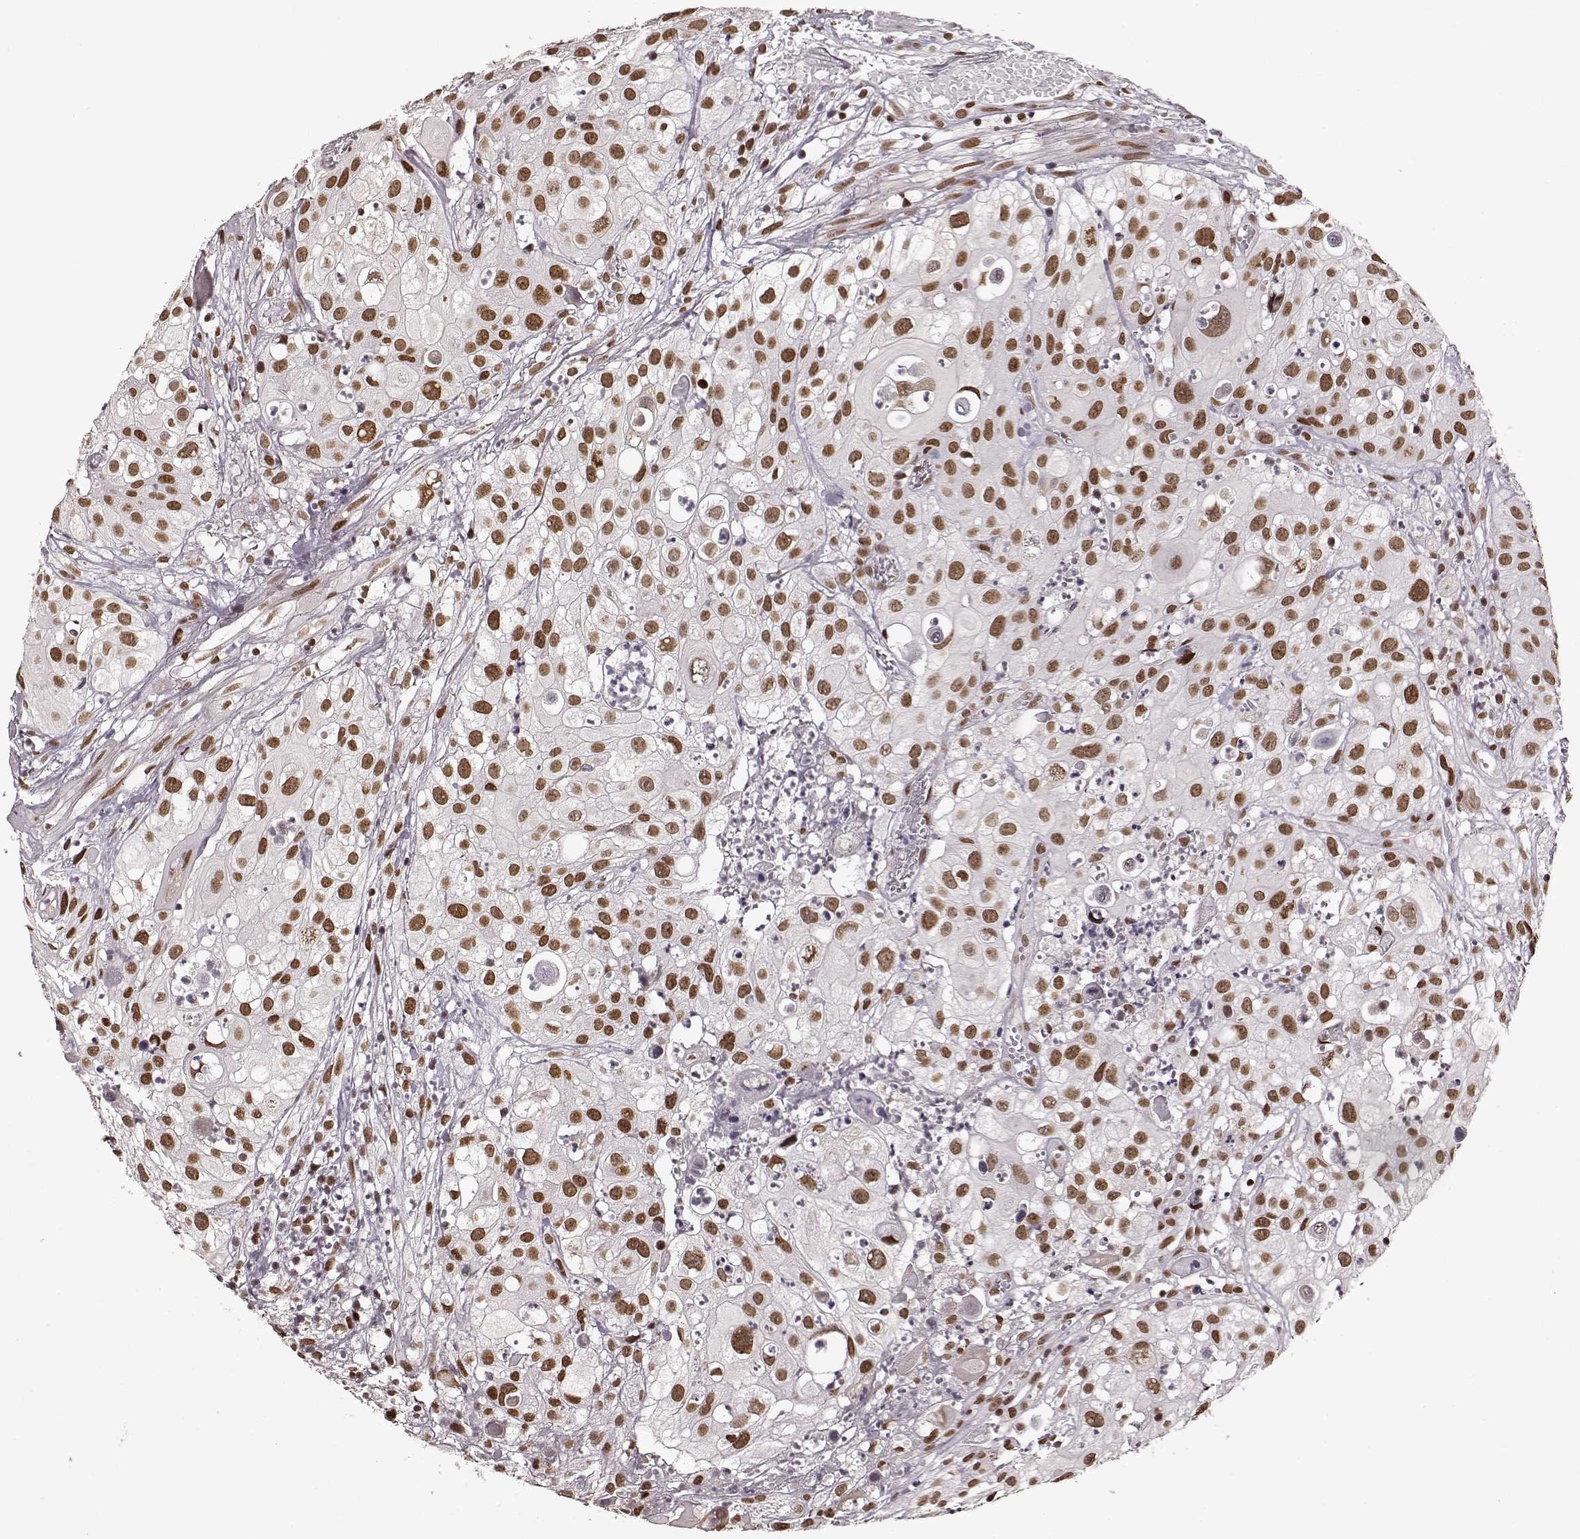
{"staining": {"intensity": "moderate", "quantity": ">75%", "location": "nuclear"}, "tissue": "urothelial cancer", "cell_type": "Tumor cells", "image_type": "cancer", "snomed": [{"axis": "morphology", "description": "Urothelial carcinoma, High grade"}, {"axis": "topography", "description": "Urinary bladder"}], "caption": "Protein staining displays moderate nuclear positivity in approximately >75% of tumor cells in urothelial carcinoma (high-grade).", "gene": "RRAGD", "patient": {"sex": "female", "age": 79}}